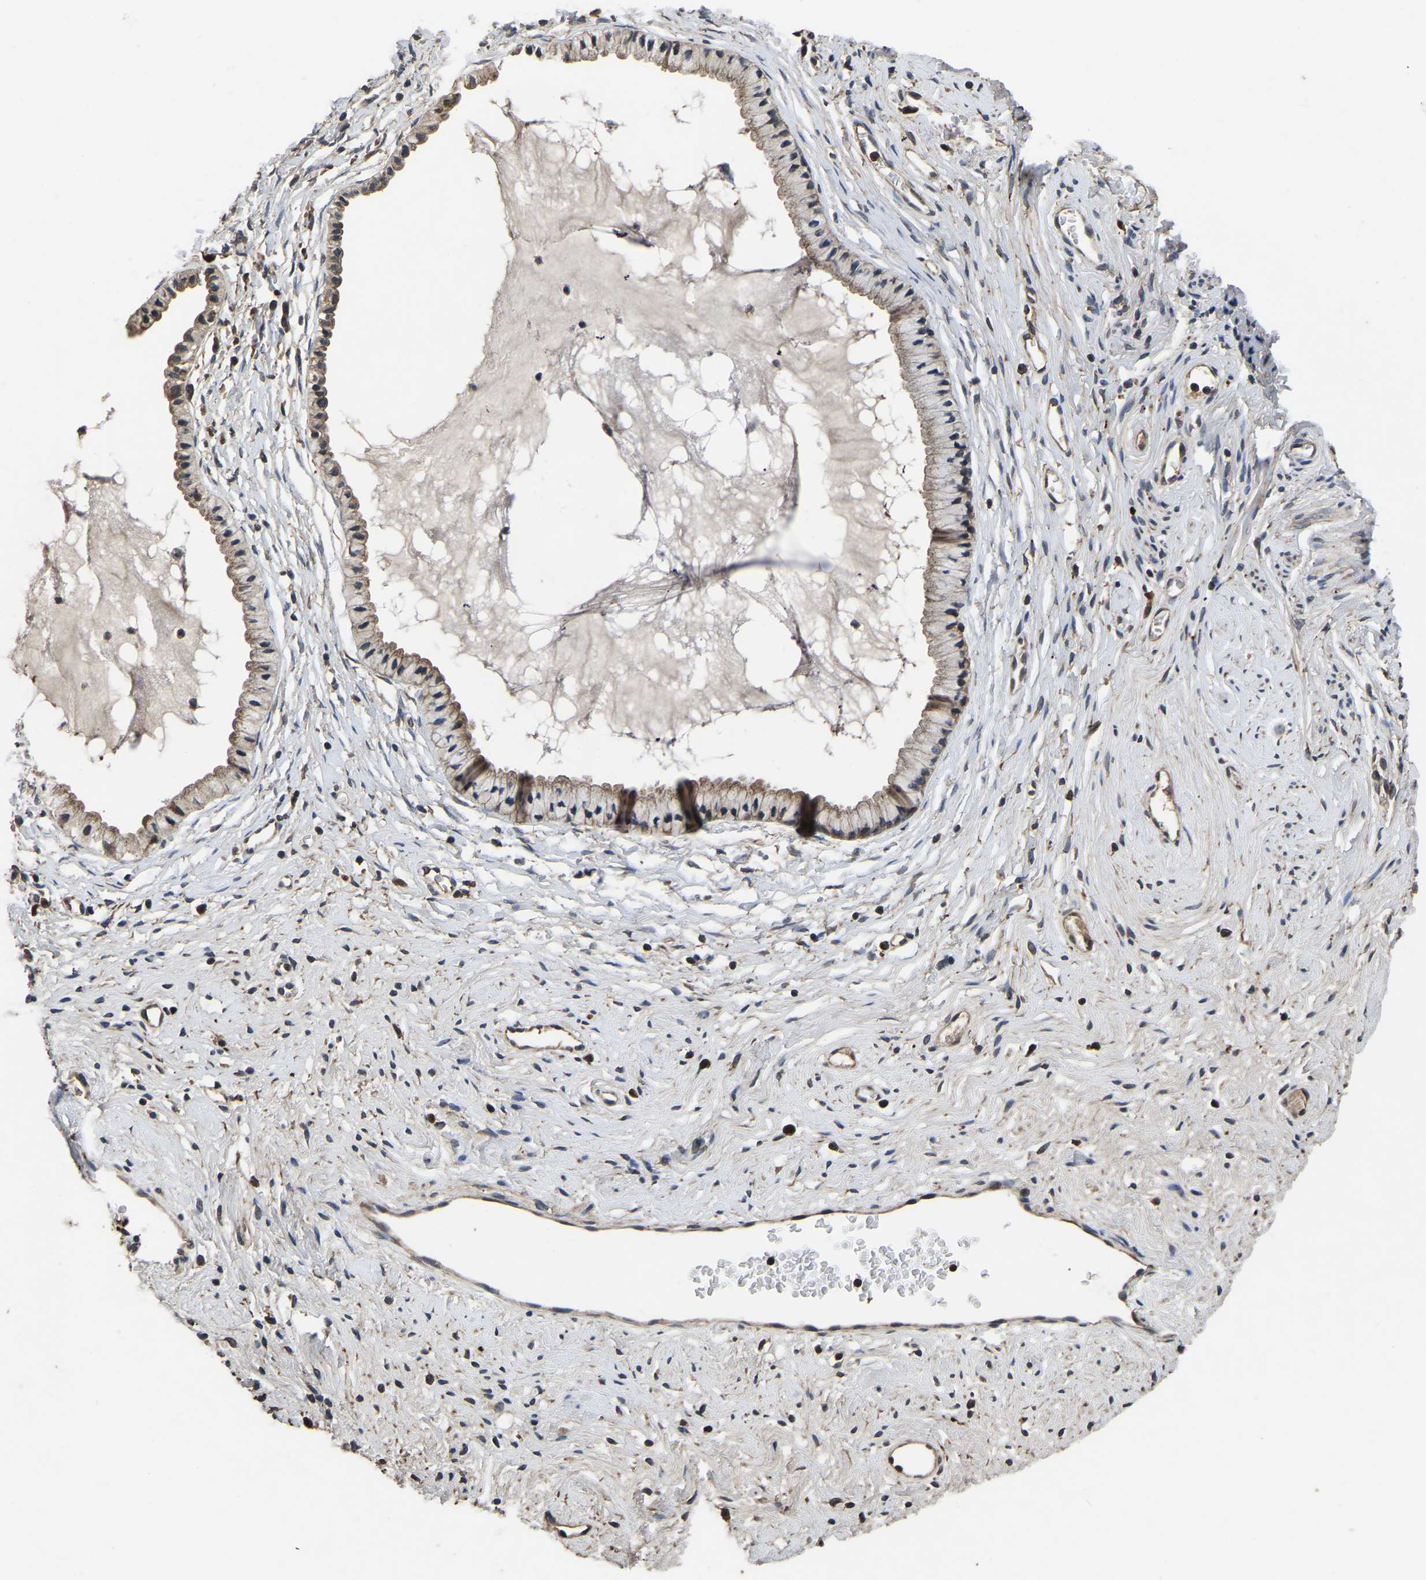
{"staining": {"intensity": "weak", "quantity": ">75%", "location": "cytoplasmic/membranous"}, "tissue": "cervix", "cell_type": "Glandular cells", "image_type": "normal", "snomed": [{"axis": "morphology", "description": "Normal tissue, NOS"}, {"axis": "topography", "description": "Cervix"}], "caption": "Glandular cells display low levels of weak cytoplasmic/membranous positivity in about >75% of cells in unremarkable human cervix.", "gene": "CRYZL1", "patient": {"sex": "female", "age": 77}}